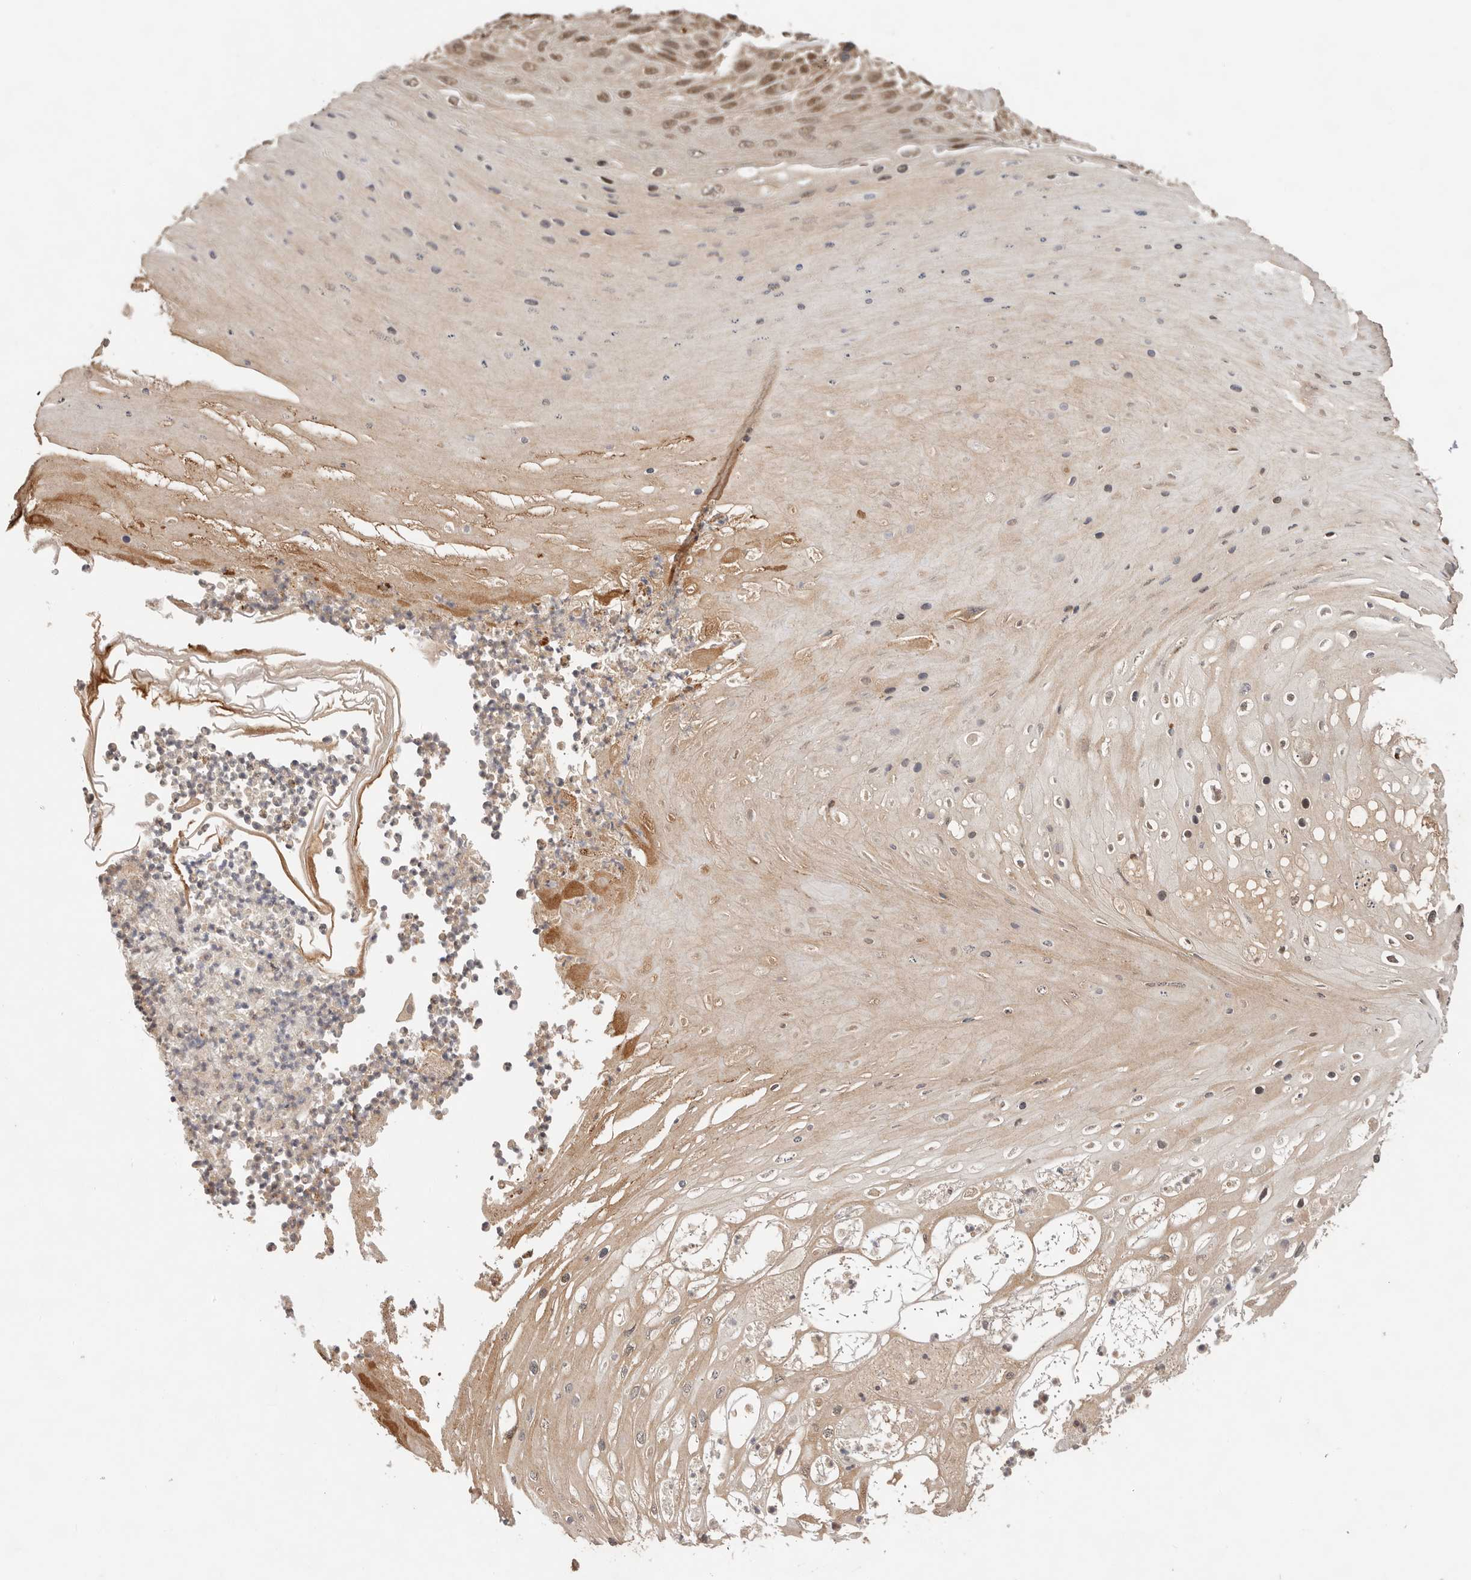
{"staining": {"intensity": "moderate", "quantity": ">75%", "location": "cytoplasmic/membranous,nuclear"}, "tissue": "skin cancer", "cell_type": "Tumor cells", "image_type": "cancer", "snomed": [{"axis": "morphology", "description": "Squamous cell carcinoma, NOS"}, {"axis": "topography", "description": "Skin"}], "caption": "High-magnification brightfield microscopy of skin squamous cell carcinoma stained with DAB (brown) and counterstained with hematoxylin (blue). tumor cells exhibit moderate cytoplasmic/membranous and nuclear expression is present in about>75% of cells.", "gene": "PSMA5", "patient": {"sex": "female", "age": 88}}